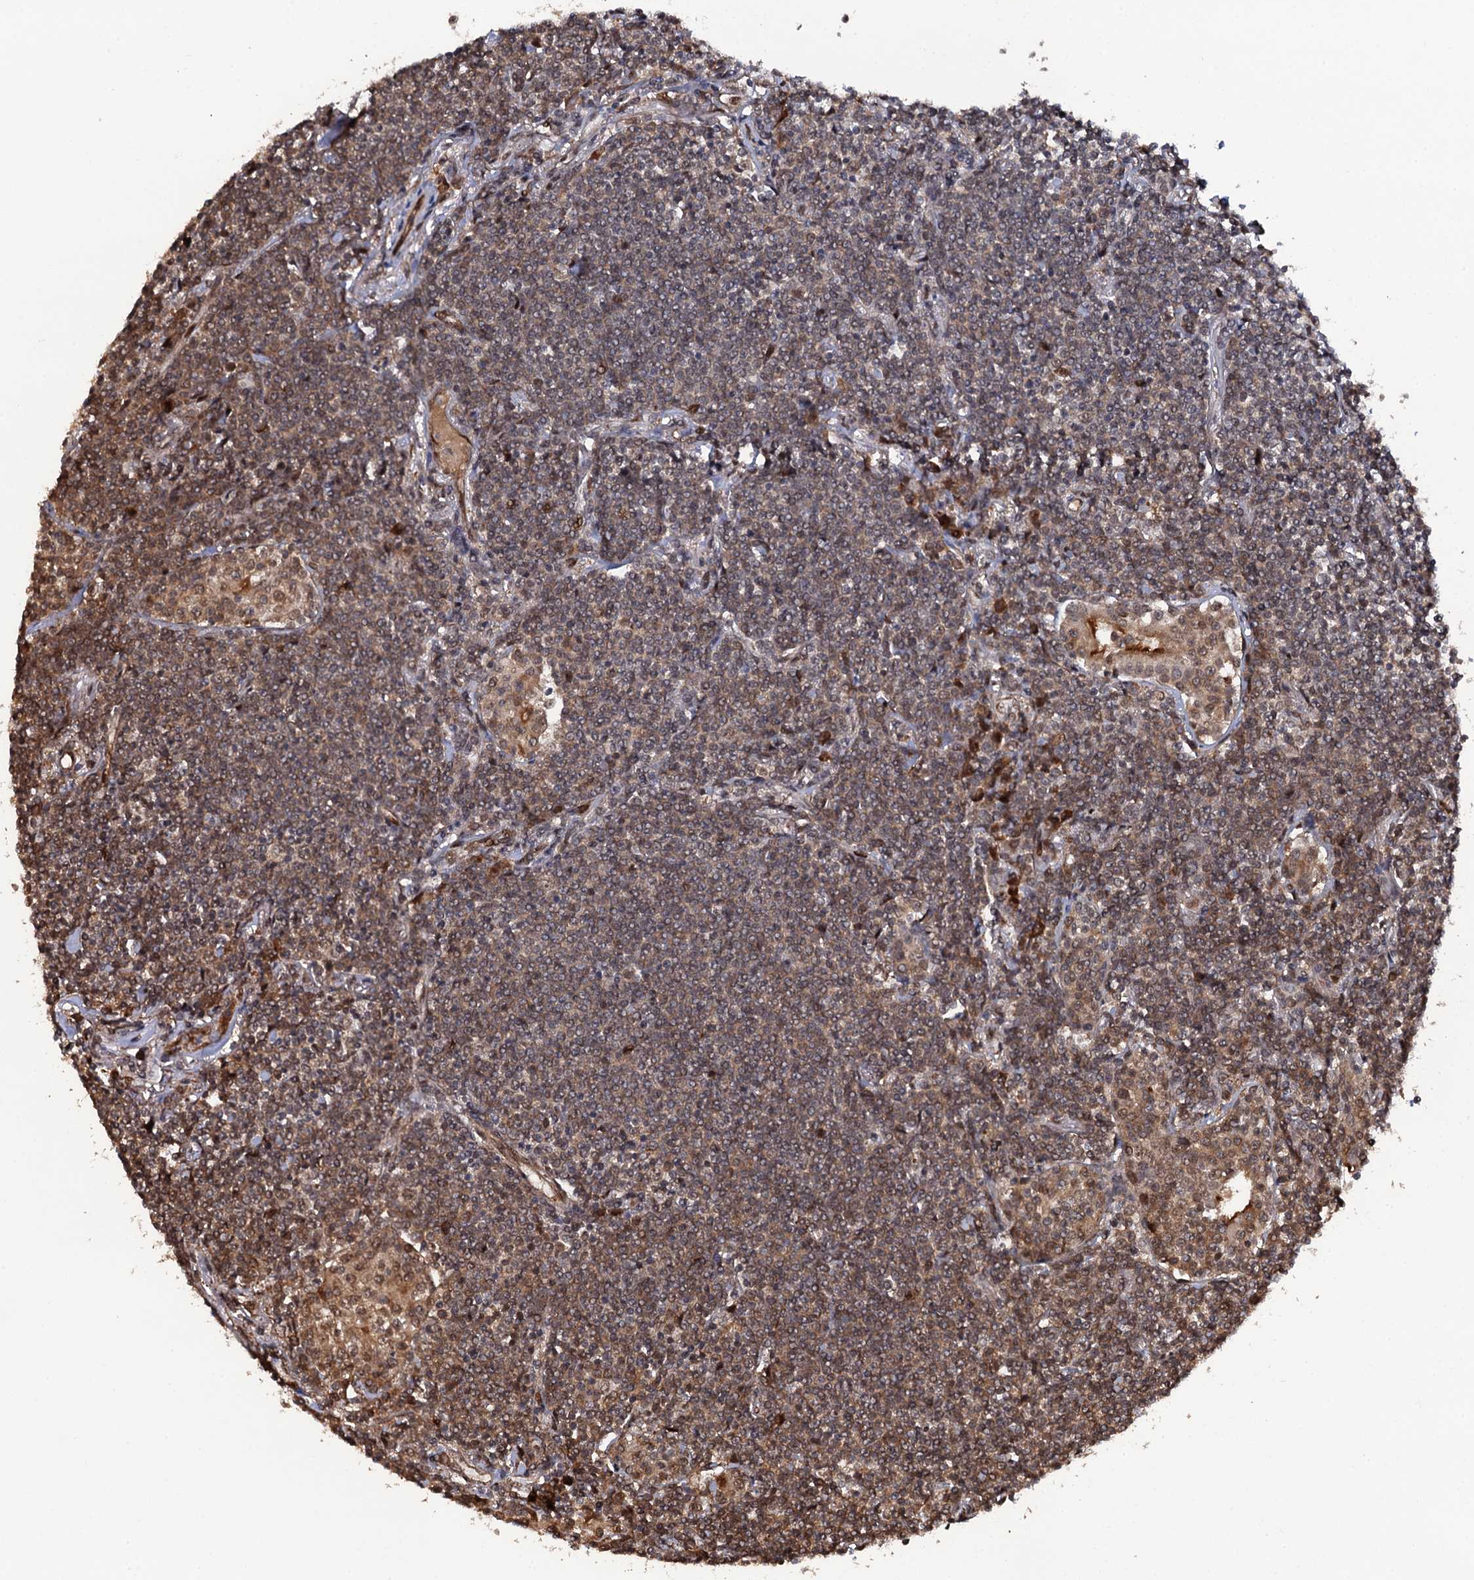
{"staining": {"intensity": "moderate", "quantity": ">75%", "location": "cytoplasmic/membranous,nuclear"}, "tissue": "lymphoma", "cell_type": "Tumor cells", "image_type": "cancer", "snomed": [{"axis": "morphology", "description": "Malignant lymphoma, non-Hodgkin's type, Low grade"}, {"axis": "topography", "description": "Lung"}], "caption": "IHC (DAB) staining of human malignant lymphoma, non-Hodgkin's type (low-grade) reveals moderate cytoplasmic/membranous and nuclear protein staining in approximately >75% of tumor cells. (Stains: DAB in brown, nuclei in blue, Microscopy: brightfield microscopy at high magnification).", "gene": "CDC23", "patient": {"sex": "female", "age": 71}}